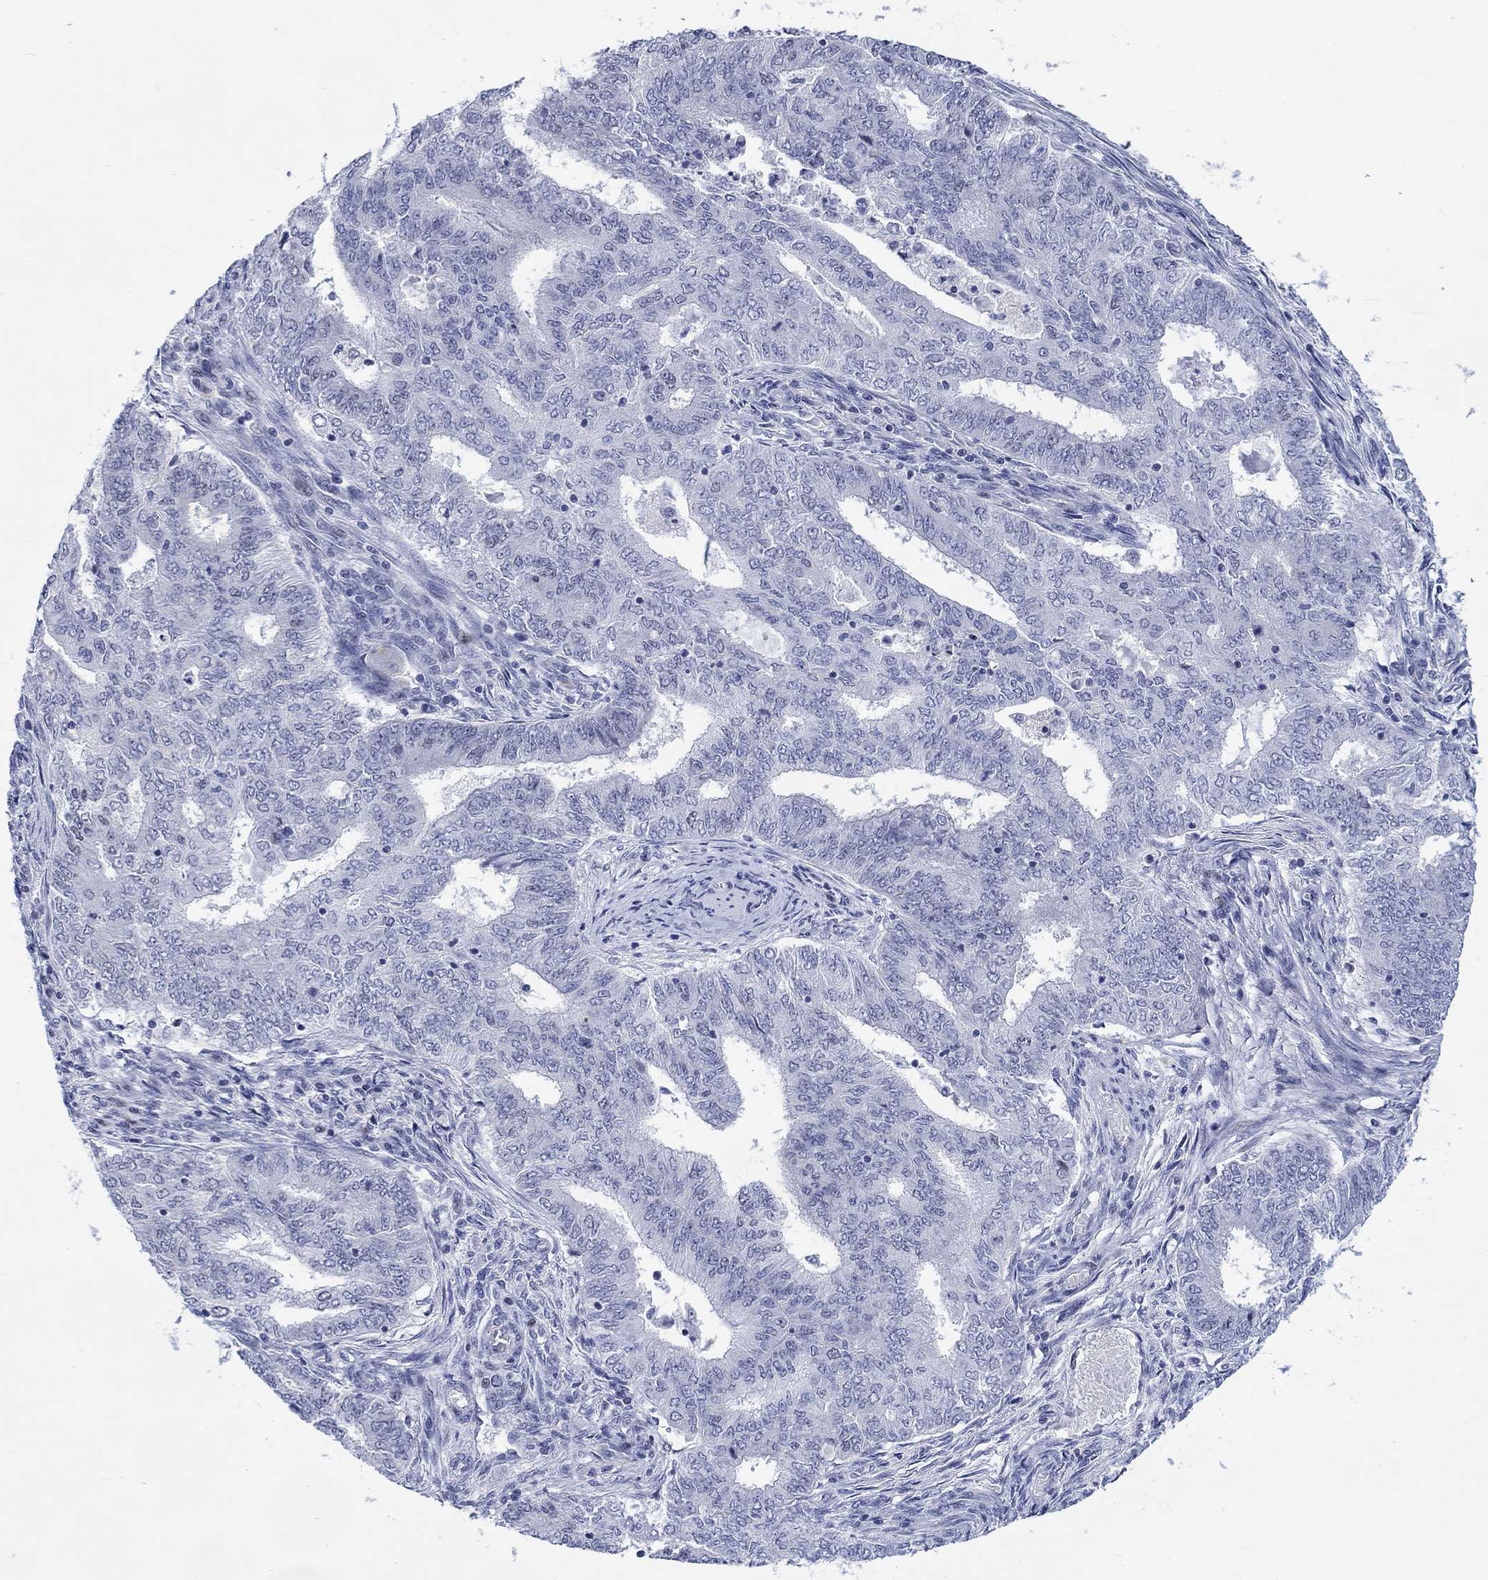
{"staining": {"intensity": "negative", "quantity": "none", "location": "none"}, "tissue": "endometrial cancer", "cell_type": "Tumor cells", "image_type": "cancer", "snomed": [{"axis": "morphology", "description": "Adenocarcinoma, NOS"}, {"axis": "topography", "description": "Endometrium"}], "caption": "The photomicrograph exhibits no significant staining in tumor cells of endometrial adenocarcinoma. (Brightfield microscopy of DAB (3,3'-diaminobenzidine) immunohistochemistry at high magnification).", "gene": "CDCA2", "patient": {"sex": "female", "age": 62}}